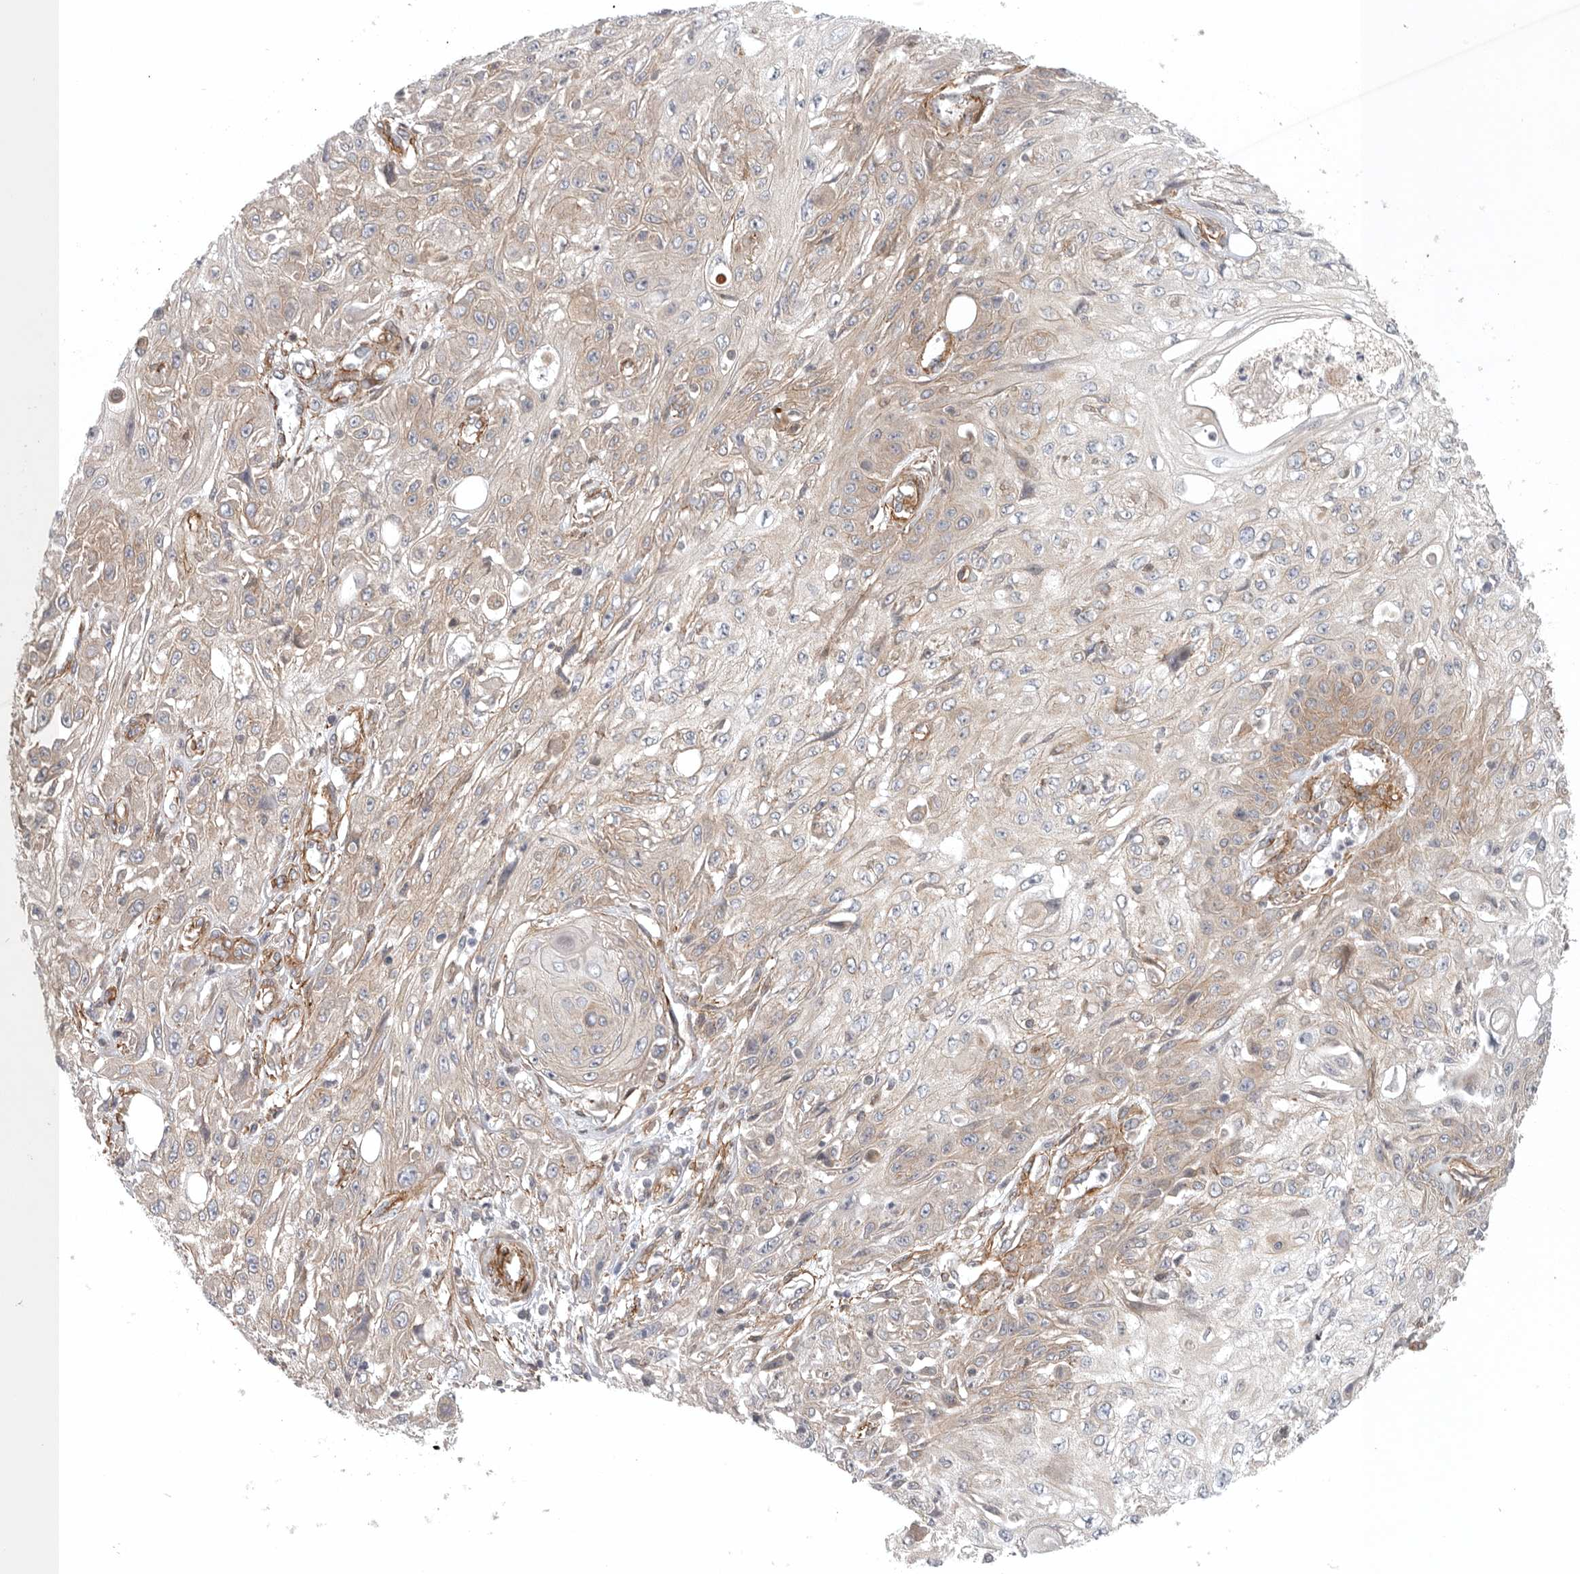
{"staining": {"intensity": "weak", "quantity": ">75%", "location": "cytoplasmic/membranous"}, "tissue": "skin cancer", "cell_type": "Tumor cells", "image_type": "cancer", "snomed": [{"axis": "morphology", "description": "Squamous cell carcinoma, NOS"}, {"axis": "morphology", "description": "Squamous cell carcinoma, metastatic, NOS"}, {"axis": "topography", "description": "Skin"}, {"axis": "topography", "description": "Lymph node"}], "caption": "Skin cancer stained with DAB (3,3'-diaminobenzidine) immunohistochemistry (IHC) displays low levels of weak cytoplasmic/membranous positivity in approximately >75% of tumor cells.", "gene": "LONRF1", "patient": {"sex": "male", "age": 75}}